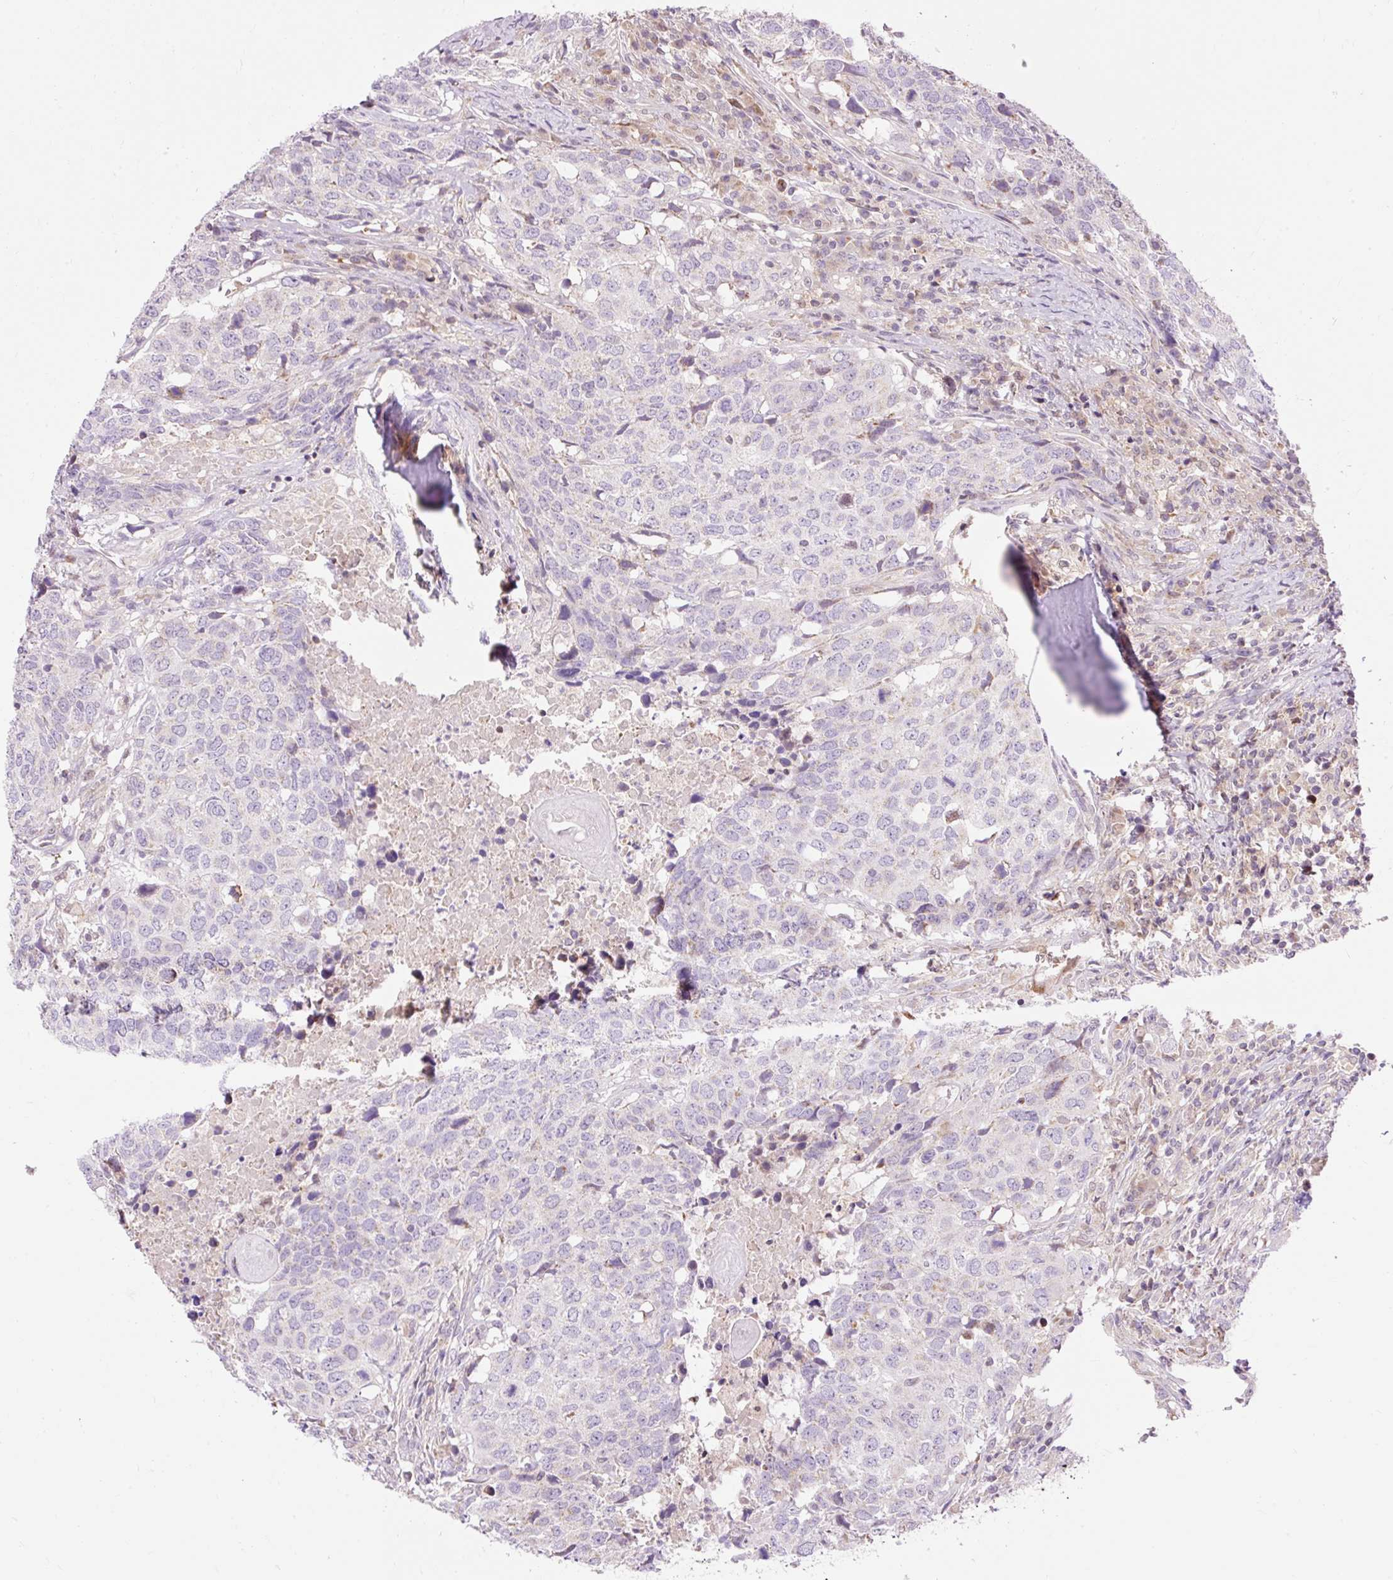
{"staining": {"intensity": "negative", "quantity": "none", "location": "none"}, "tissue": "head and neck cancer", "cell_type": "Tumor cells", "image_type": "cancer", "snomed": [{"axis": "morphology", "description": "Normal tissue, NOS"}, {"axis": "morphology", "description": "Squamous cell carcinoma, NOS"}, {"axis": "topography", "description": "Skeletal muscle"}, {"axis": "topography", "description": "Vascular tissue"}, {"axis": "topography", "description": "Peripheral nerve tissue"}, {"axis": "topography", "description": "Head-Neck"}], "caption": "A micrograph of head and neck squamous cell carcinoma stained for a protein displays no brown staining in tumor cells. The staining is performed using DAB brown chromogen with nuclei counter-stained in using hematoxylin.", "gene": "IMMT", "patient": {"sex": "male", "age": 66}}